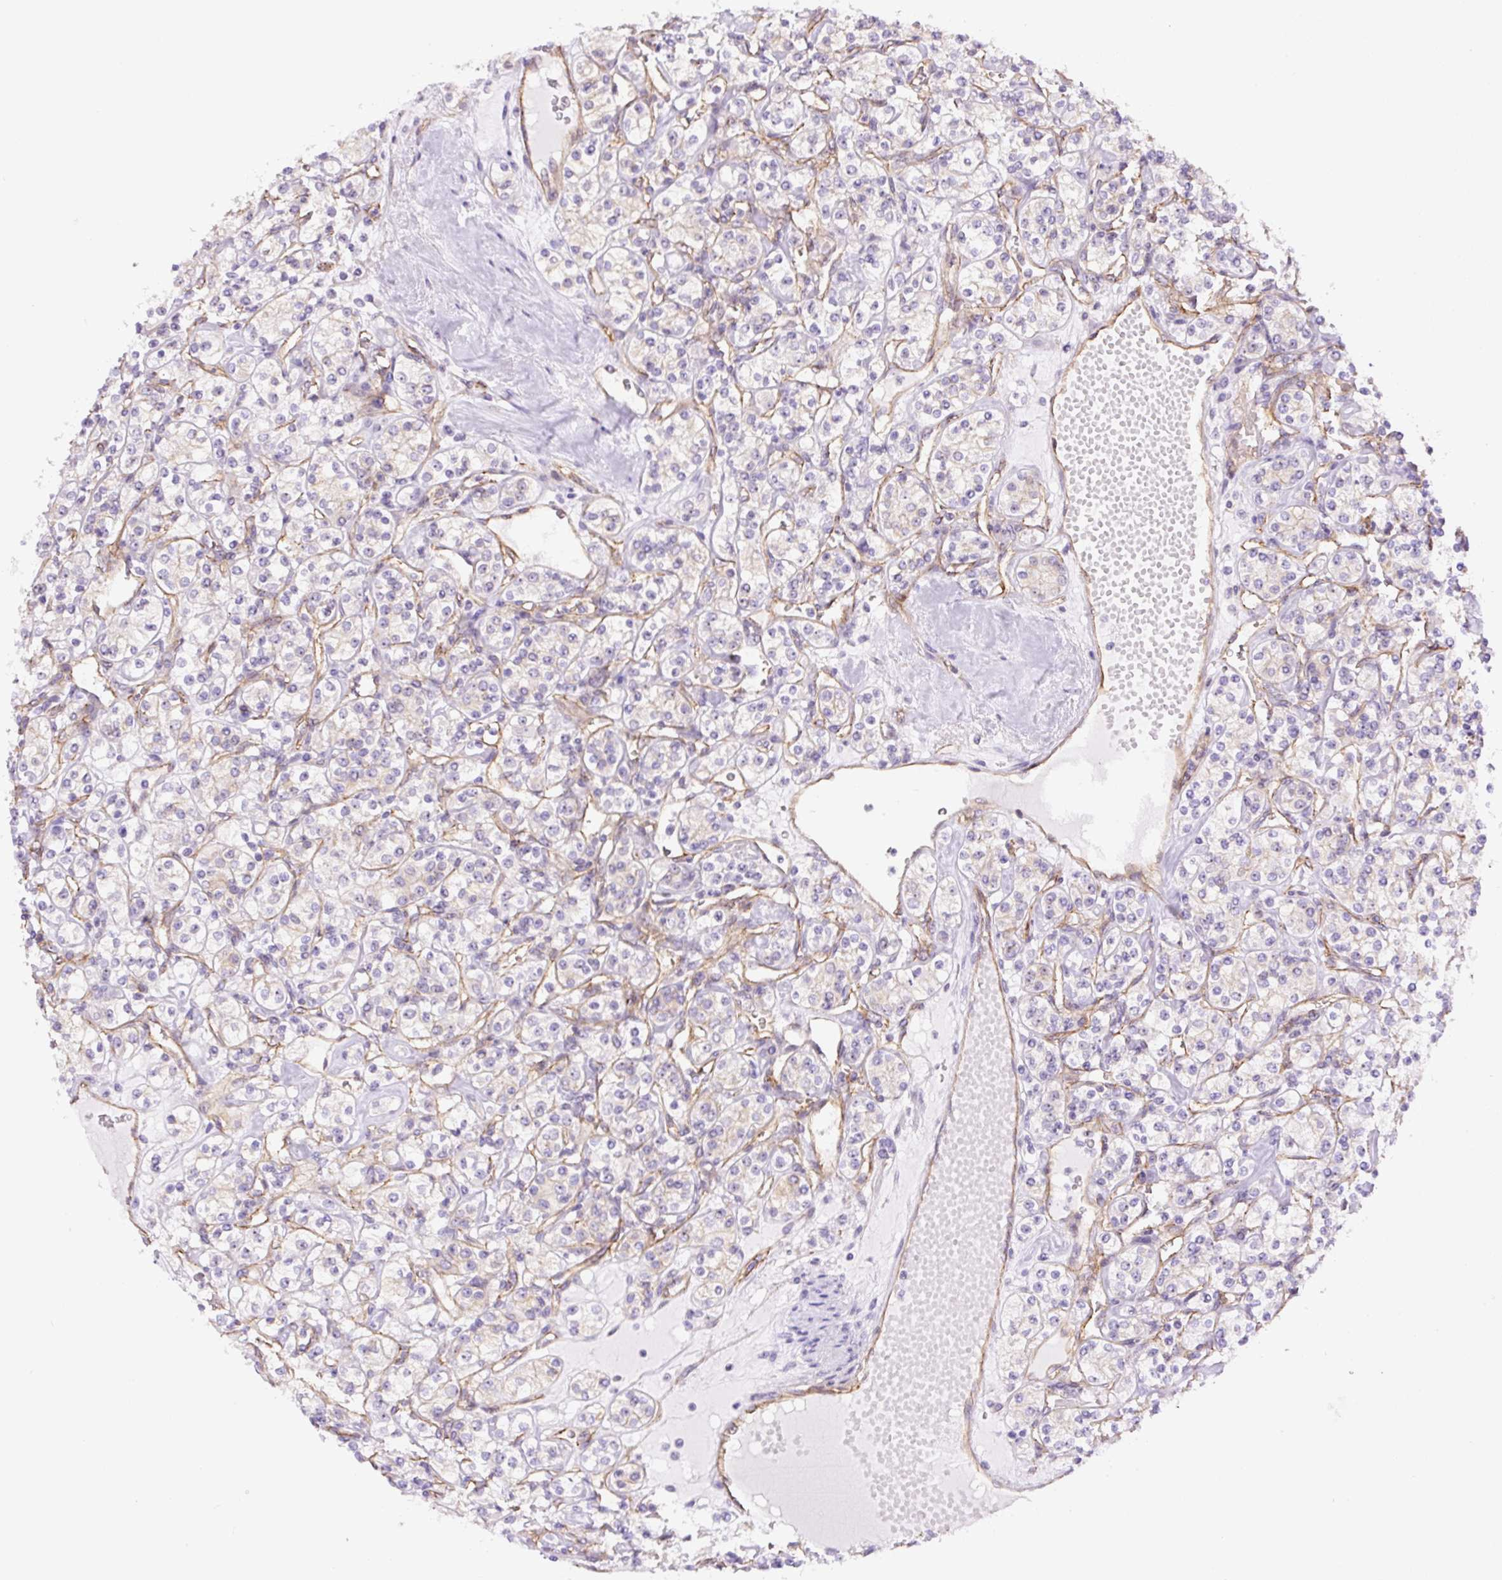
{"staining": {"intensity": "negative", "quantity": "none", "location": "none"}, "tissue": "renal cancer", "cell_type": "Tumor cells", "image_type": "cancer", "snomed": [{"axis": "morphology", "description": "Adenocarcinoma, NOS"}, {"axis": "topography", "description": "Kidney"}], "caption": "High power microscopy image of an immunohistochemistry image of renal adenocarcinoma, revealing no significant staining in tumor cells.", "gene": "MYO5C", "patient": {"sex": "male", "age": 77}}